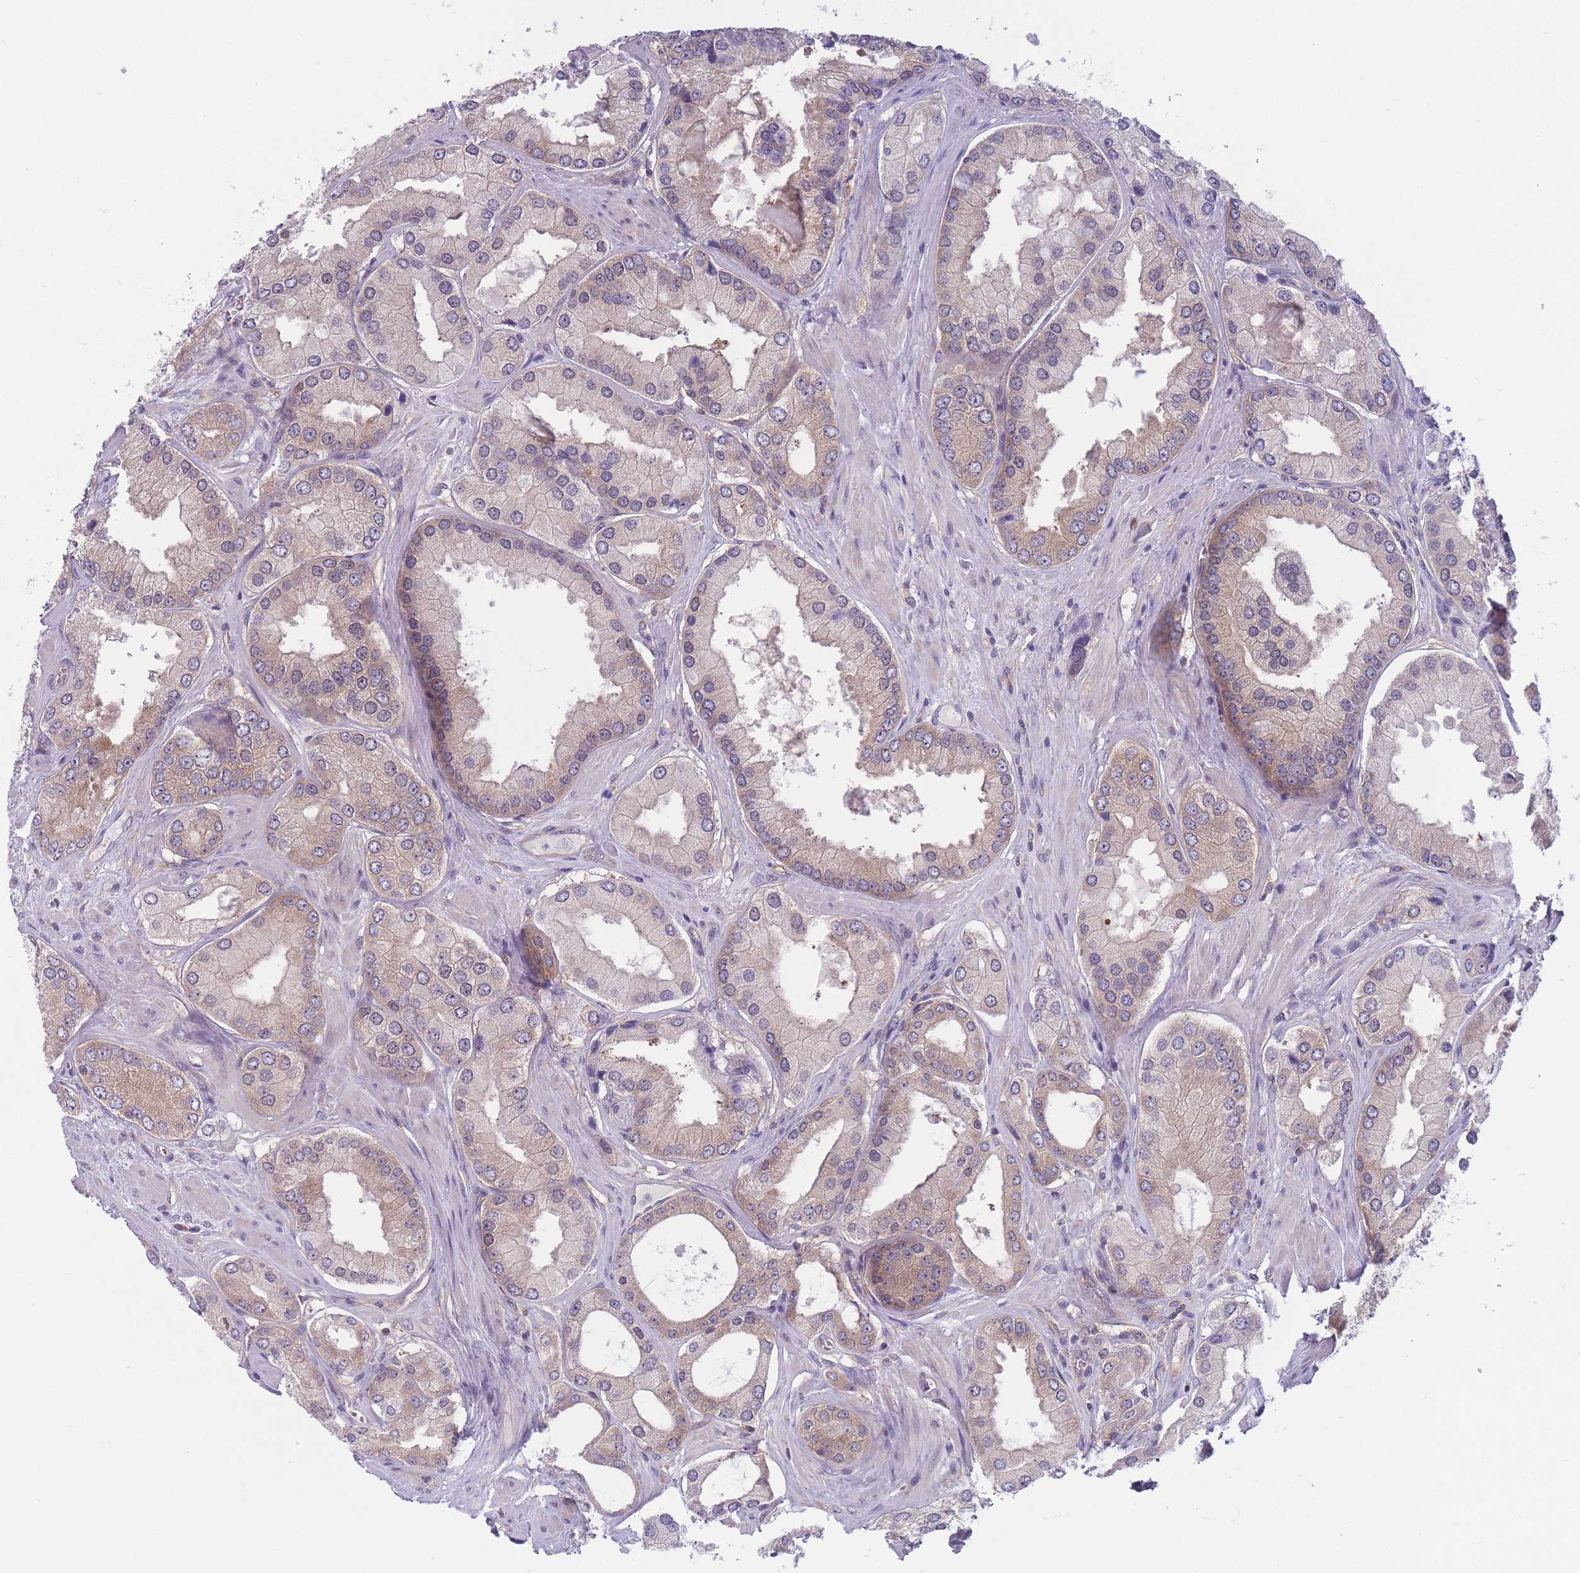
{"staining": {"intensity": "weak", "quantity": ">75%", "location": "cytoplasmic/membranous"}, "tissue": "prostate cancer", "cell_type": "Tumor cells", "image_type": "cancer", "snomed": [{"axis": "morphology", "description": "Adenocarcinoma, Low grade"}, {"axis": "topography", "description": "Prostate"}], "caption": "Approximately >75% of tumor cells in human prostate adenocarcinoma (low-grade) show weak cytoplasmic/membranous protein positivity as visualized by brown immunohistochemical staining.", "gene": "PFDN6", "patient": {"sex": "male", "age": 42}}